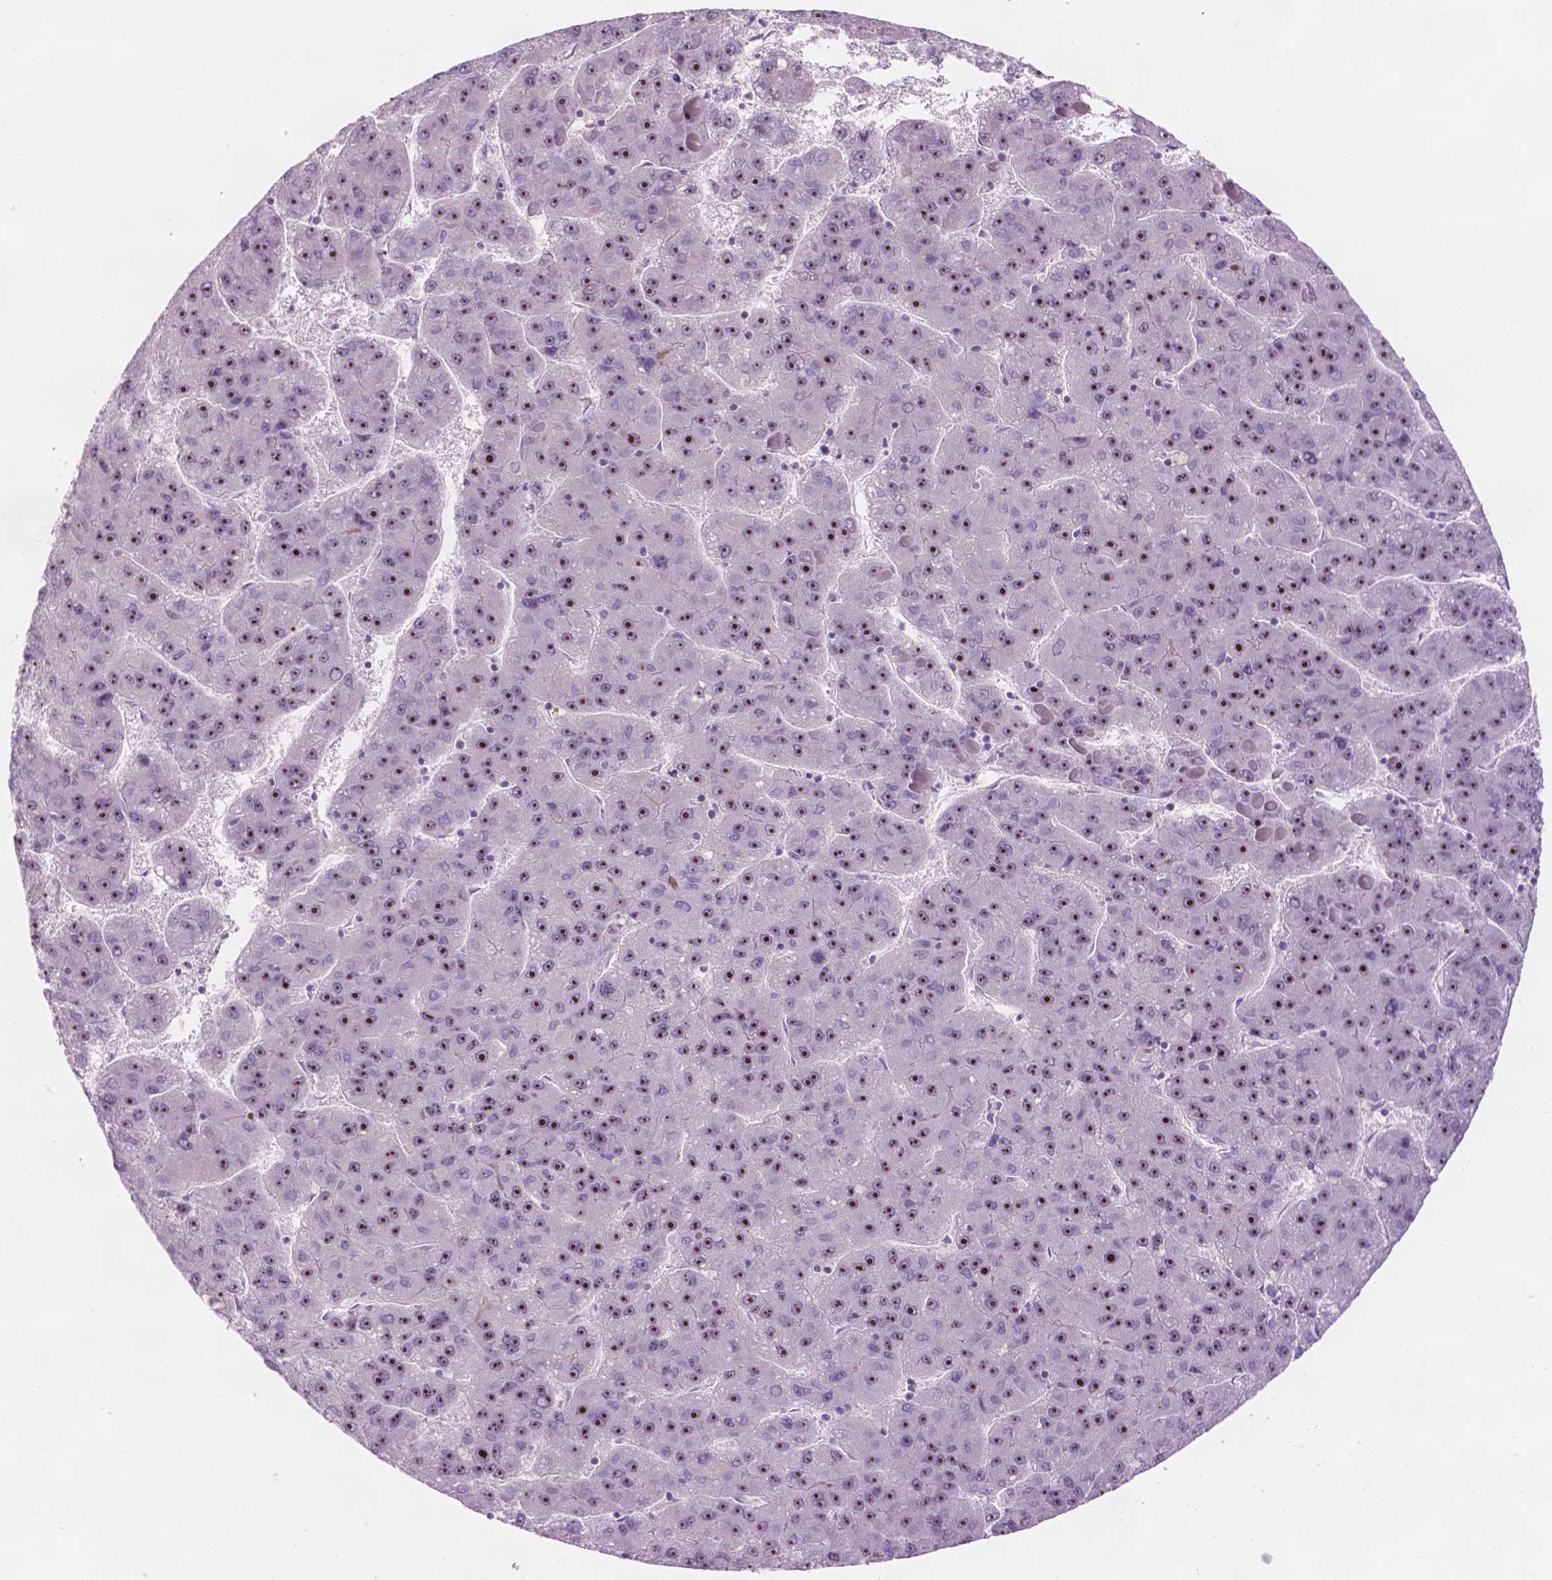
{"staining": {"intensity": "moderate", "quantity": ">75%", "location": "nuclear"}, "tissue": "liver cancer", "cell_type": "Tumor cells", "image_type": "cancer", "snomed": [{"axis": "morphology", "description": "Carcinoma, Hepatocellular, NOS"}, {"axis": "topography", "description": "Liver"}], "caption": "Liver cancer (hepatocellular carcinoma) tissue demonstrates moderate nuclear expression in about >75% of tumor cells, visualized by immunohistochemistry.", "gene": "ZNF853", "patient": {"sex": "female", "age": 82}}